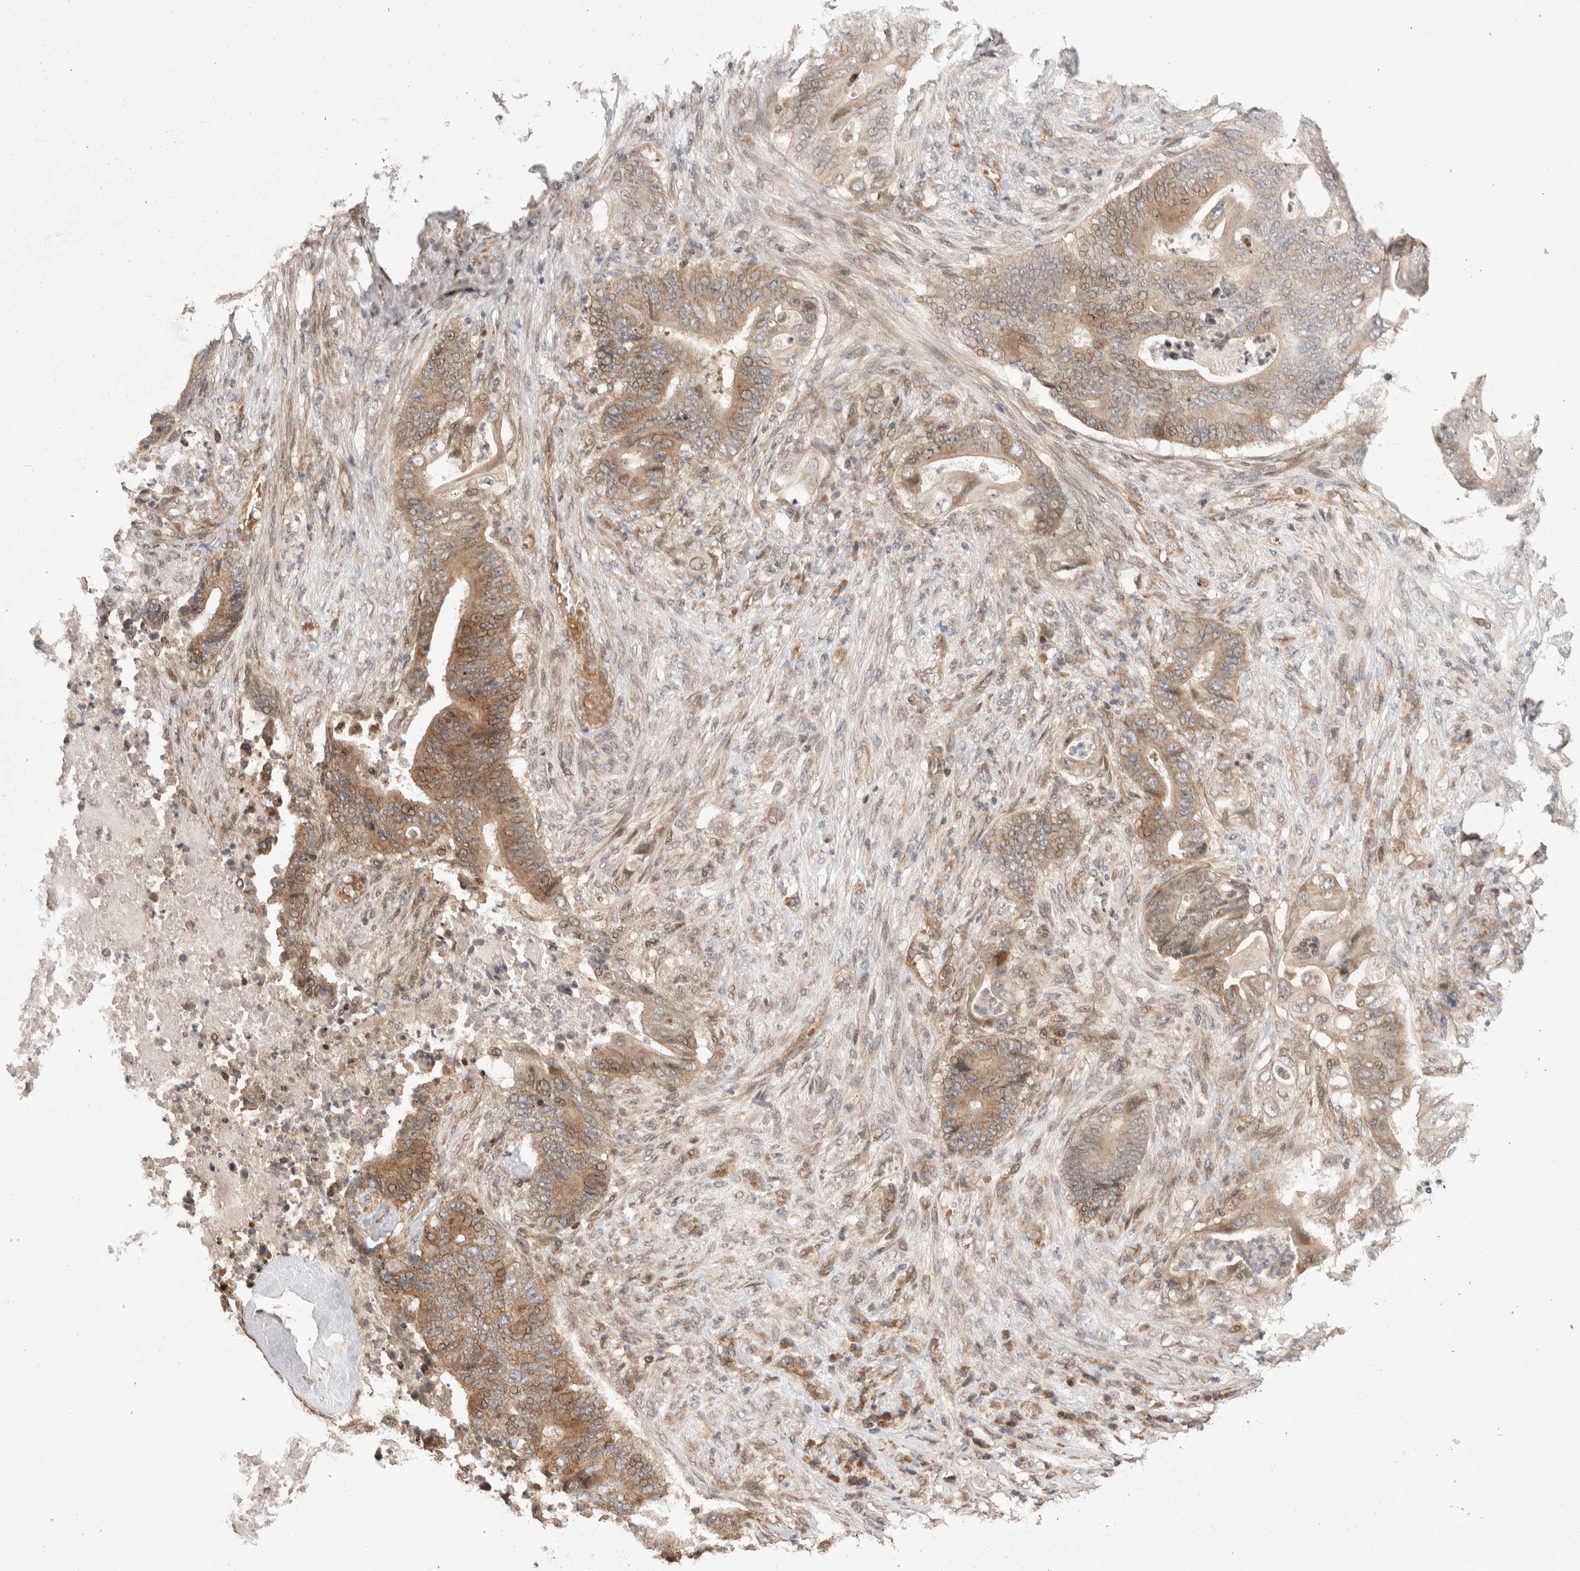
{"staining": {"intensity": "moderate", "quantity": ">75%", "location": "cytoplasmic/membranous"}, "tissue": "stomach cancer", "cell_type": "Tumor cells", "image_type": "cancer", "snomed": [{"axis": "morphology", "description": "Adenocarcinoma, NOS"}, {"axis": "topography", "description": "Stomach"}], "caption": "Immunohistochemical staining of human stomach adenocarcinoma displays medium levels of moderate cytoplasmic/membranous protein staining in about >75% of tumor cells. (Brightfield microscopy of DAB IHC at high magnification).", "gene": "ERC1", "patient": {"sex": "female", "age": 73}}